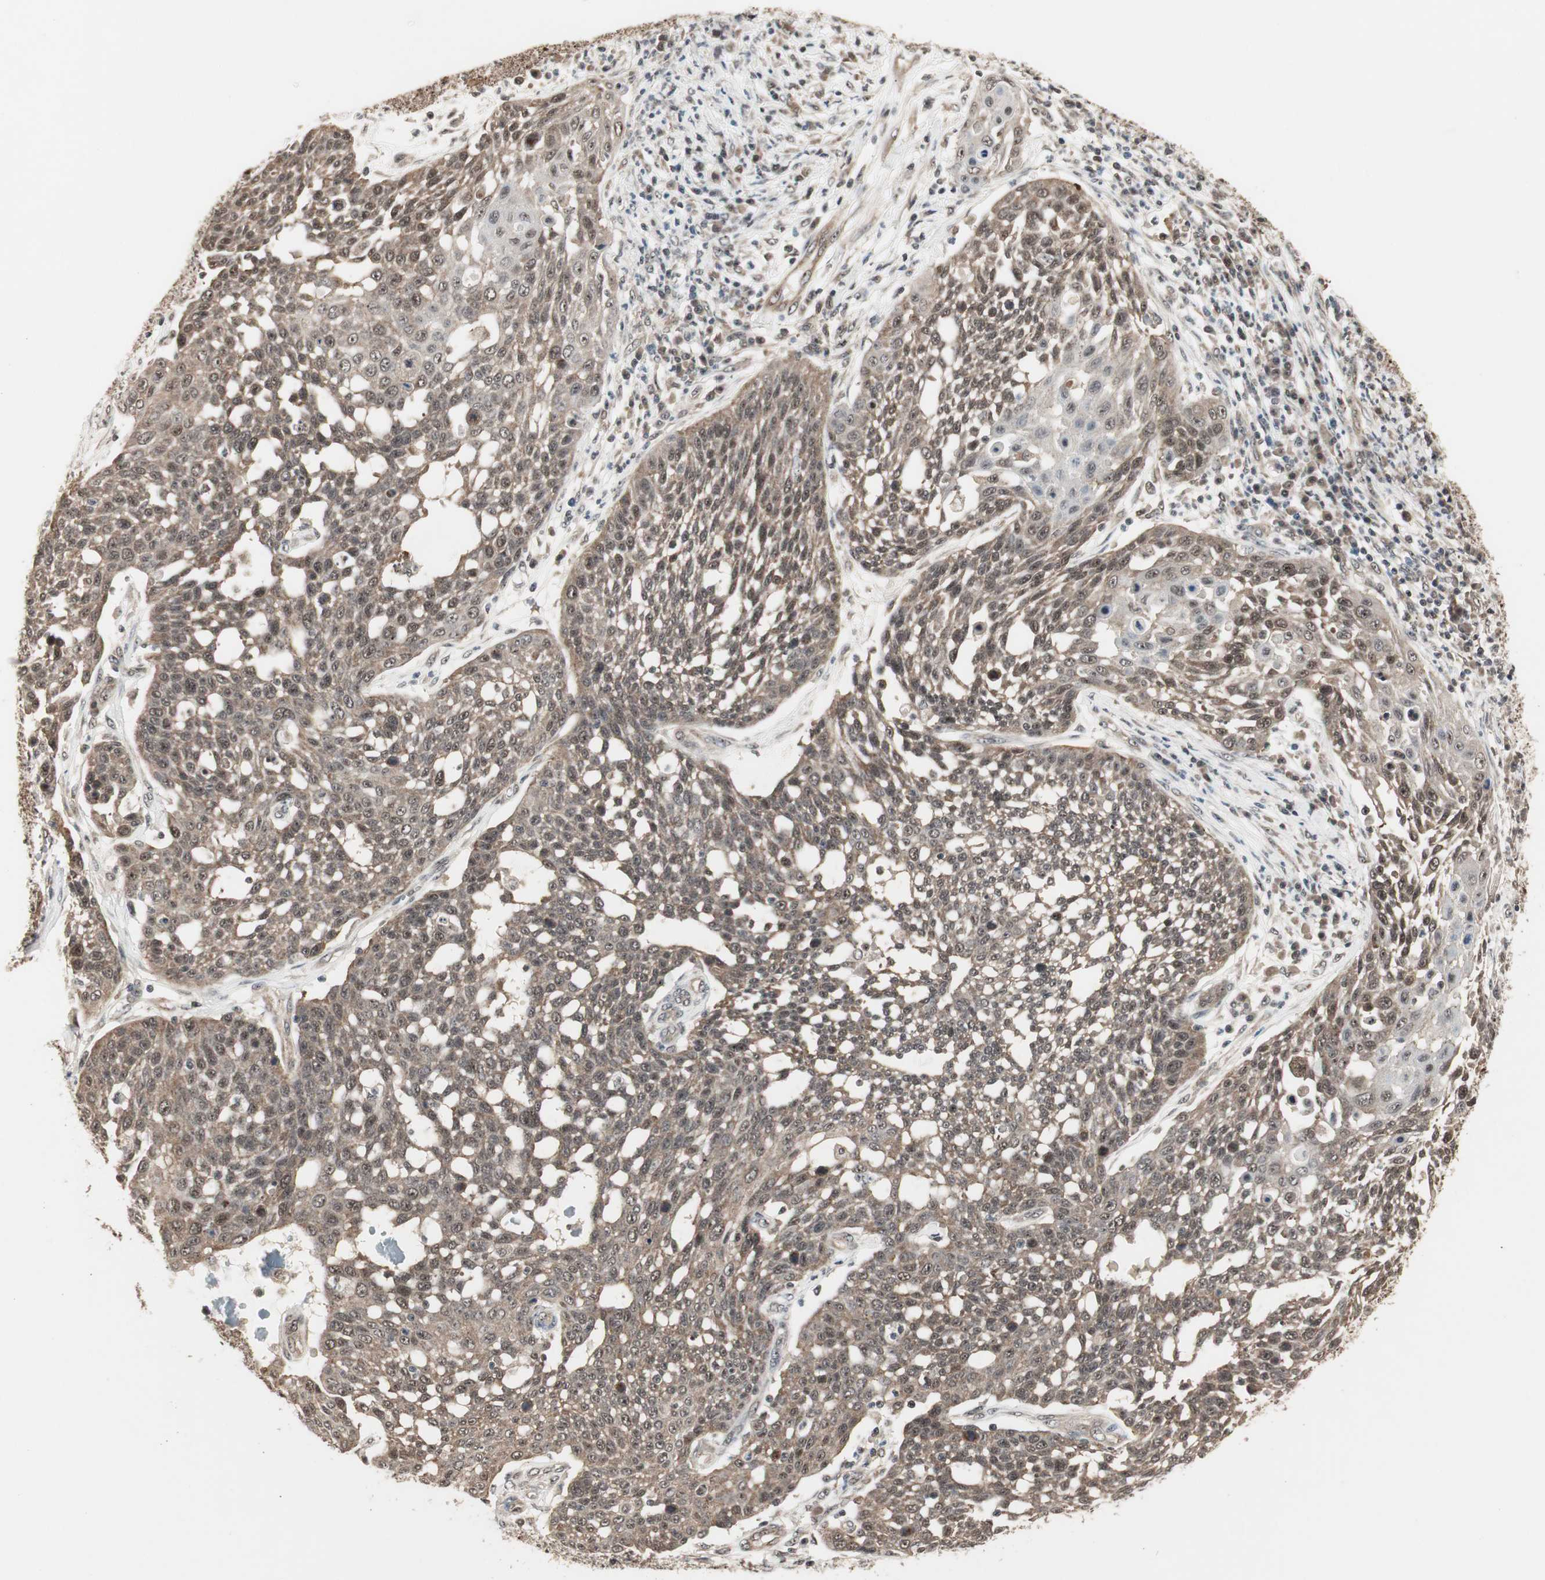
{"staining": {"intensity": "moderate", "quantity": ">75%", "location": "cytoplasmic/membranous,nuclear"}, "tissue": "cervical cancer", "cell_type": "Tumor cells", "image_type": "cancer", "snomed": [{"axis": "morphology", "description": "Squamous cell carcinoma, NOS"}, {"axis": "topography", "description": "Cervix"}], "caption": "Immunohistochemical staining of cervical squamous cell carcinoma displays medium levels of moderate cytoplasmic/membranous and nuclear protein positivity in about >75% of tumor cells. (brown staining indicates protein expression, while blue staining denotes nuclei).", "gene": "CSNK2B", "patient": {"sex": "female", "age": 34}}